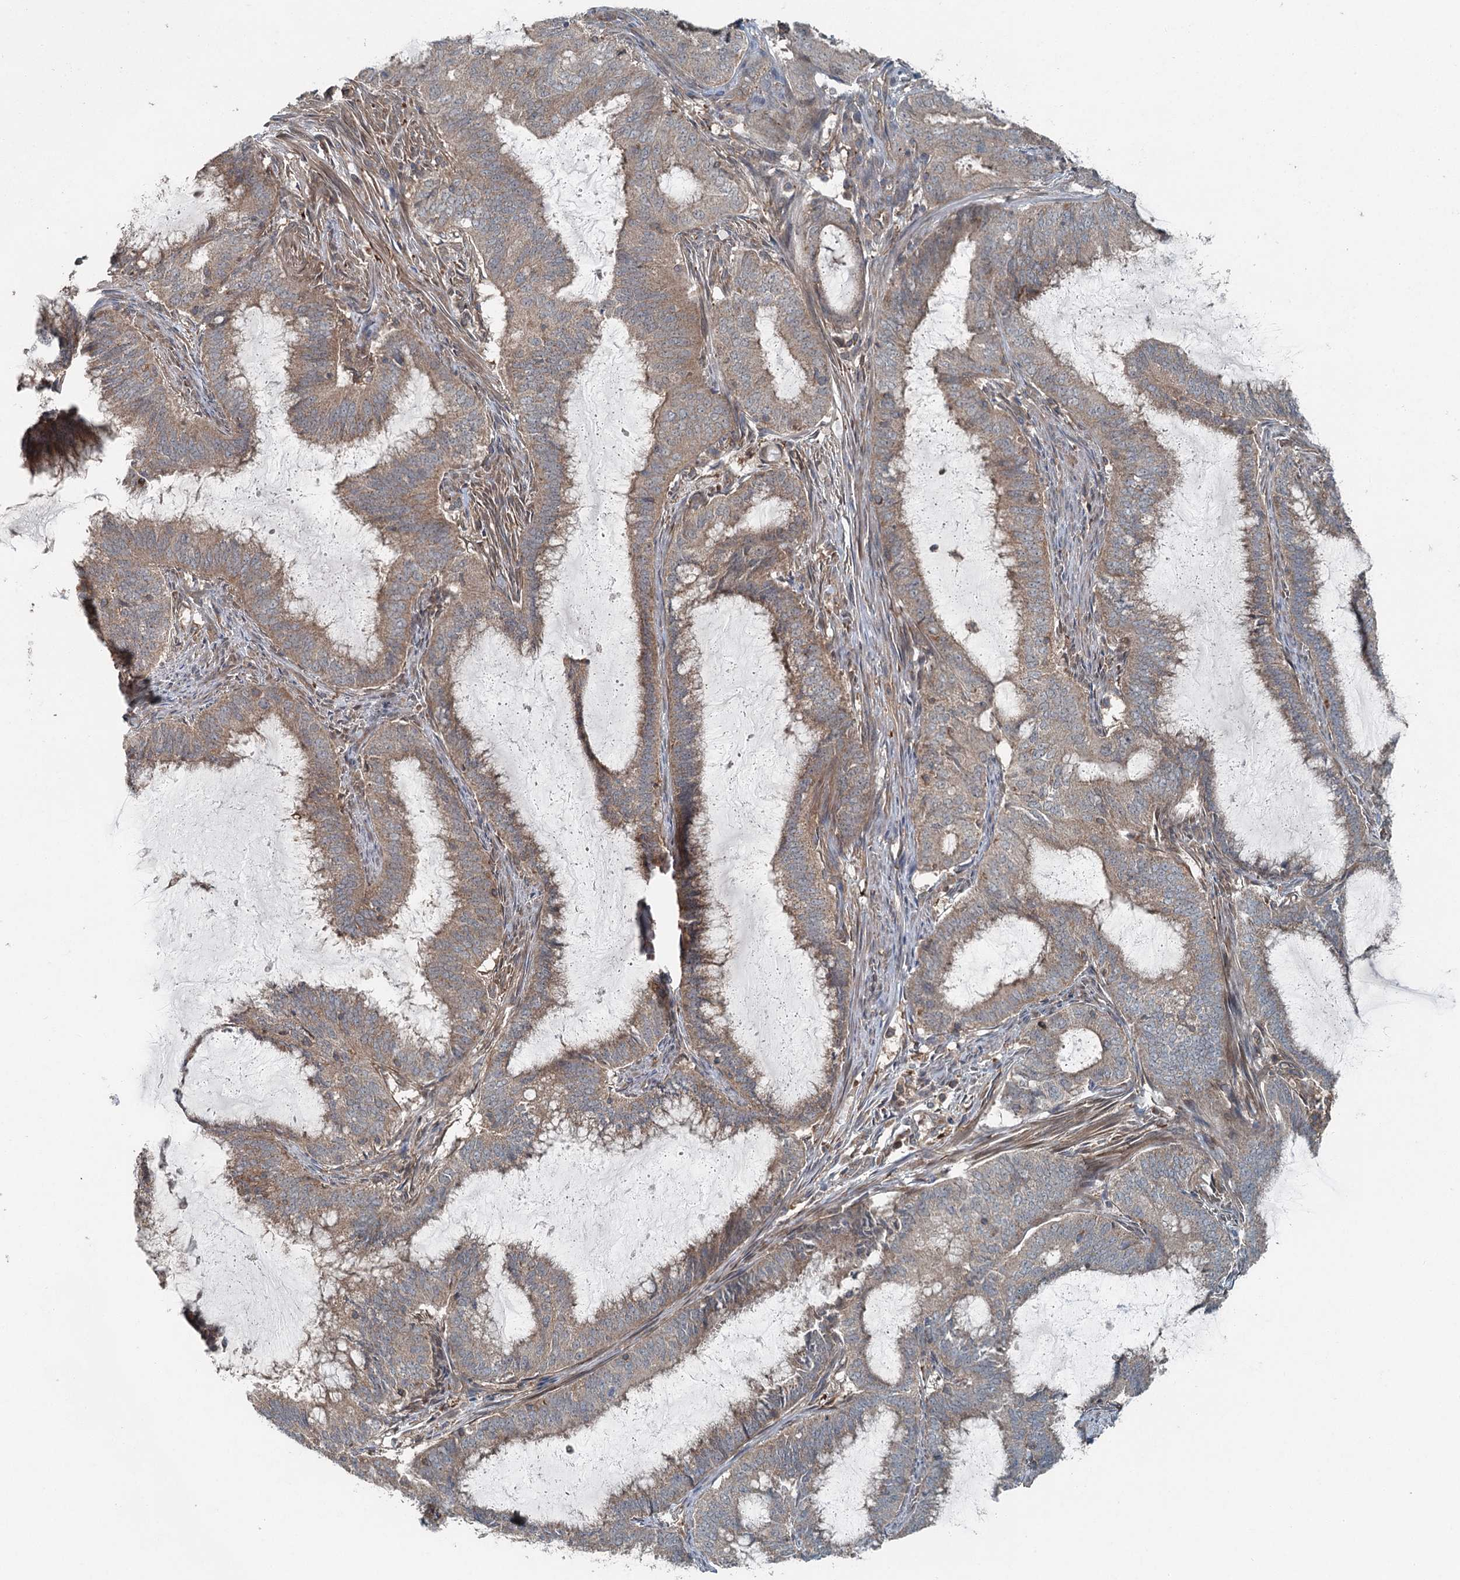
{"staining": {"intensity": "moderate", "quantity": "25%-75%", "location": "cytoplasmic/membranous"}, "tissue": "endometrial cancer", "cell_type": "Tumor cells", "image_type": "cancer", "snomed": [{"axis": "morphology", "description": "Adenocarcinoma, NOS"}, {"axis": "topography", "description": "Endometrium"}], "caption": "A micrograph showing moderate cytoplasmic/membranous positivity in approximately 25%-75% of tumor cells in endometrial cancer, as visualized by brown immunohistochemical staining.", "gene": "SKIC3", "patient": {"sex": "female", "age": 51}}